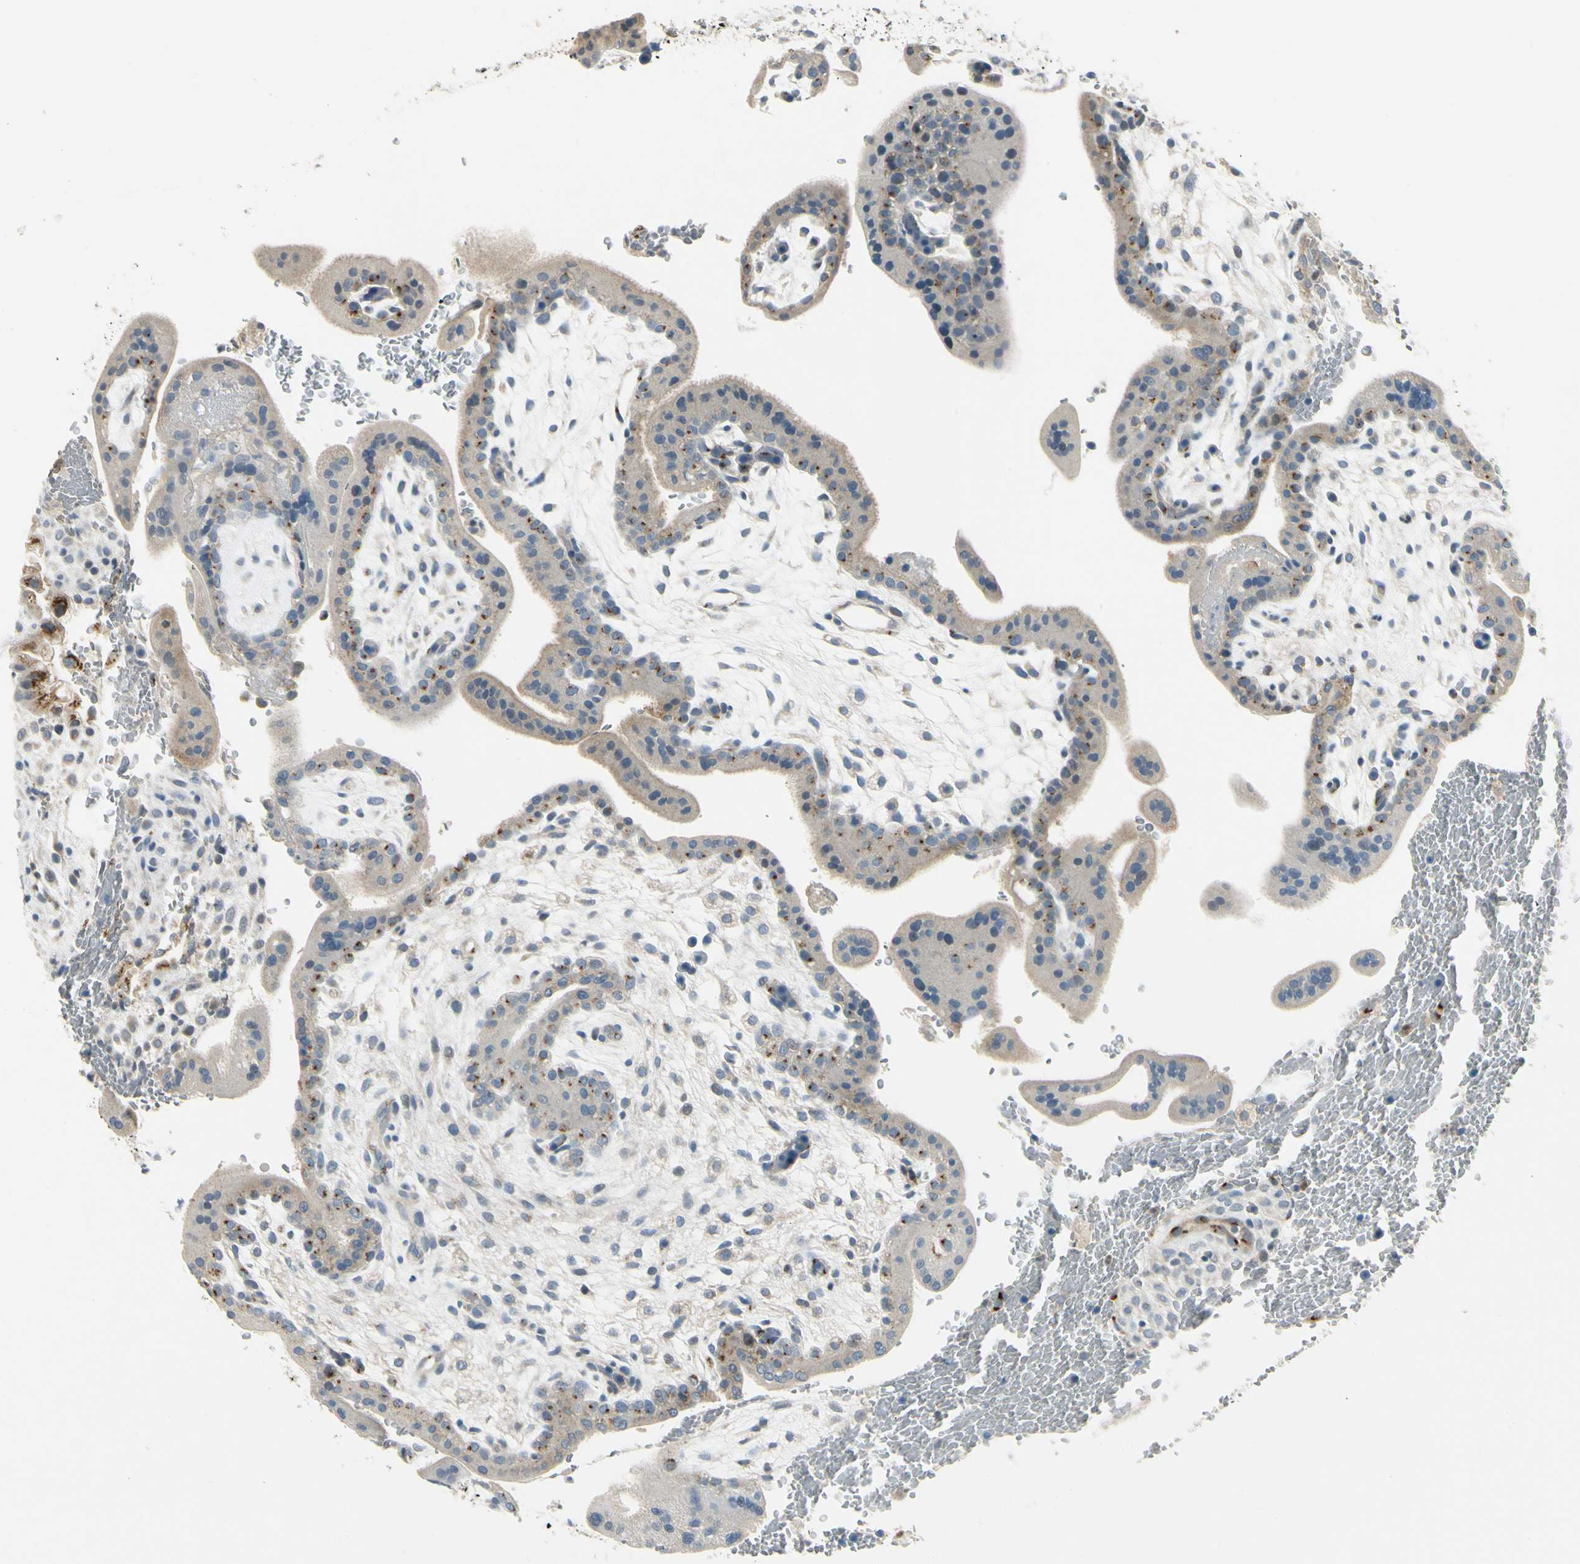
{"staining": {"intensity": "weak", "quantity": ">75%", "location": "cytoplasmic/membranous"}, "tissue": "placenta", "cell_type": "Decidual cells", "image_type": "normal", "snomed": [{"axis": "morphology", "description": "Normal tissue, NOS"}, {"axis": "topography", "description": "Placenta"}], "caption": "IHC image of normal placenta stained for a protein (brown), which displays low levels of weak cytoplasmic/membranous staining in about >75% of decidual cells.", "gene": "MANSC1", "patient": {"sex": "female", "age": 35}}